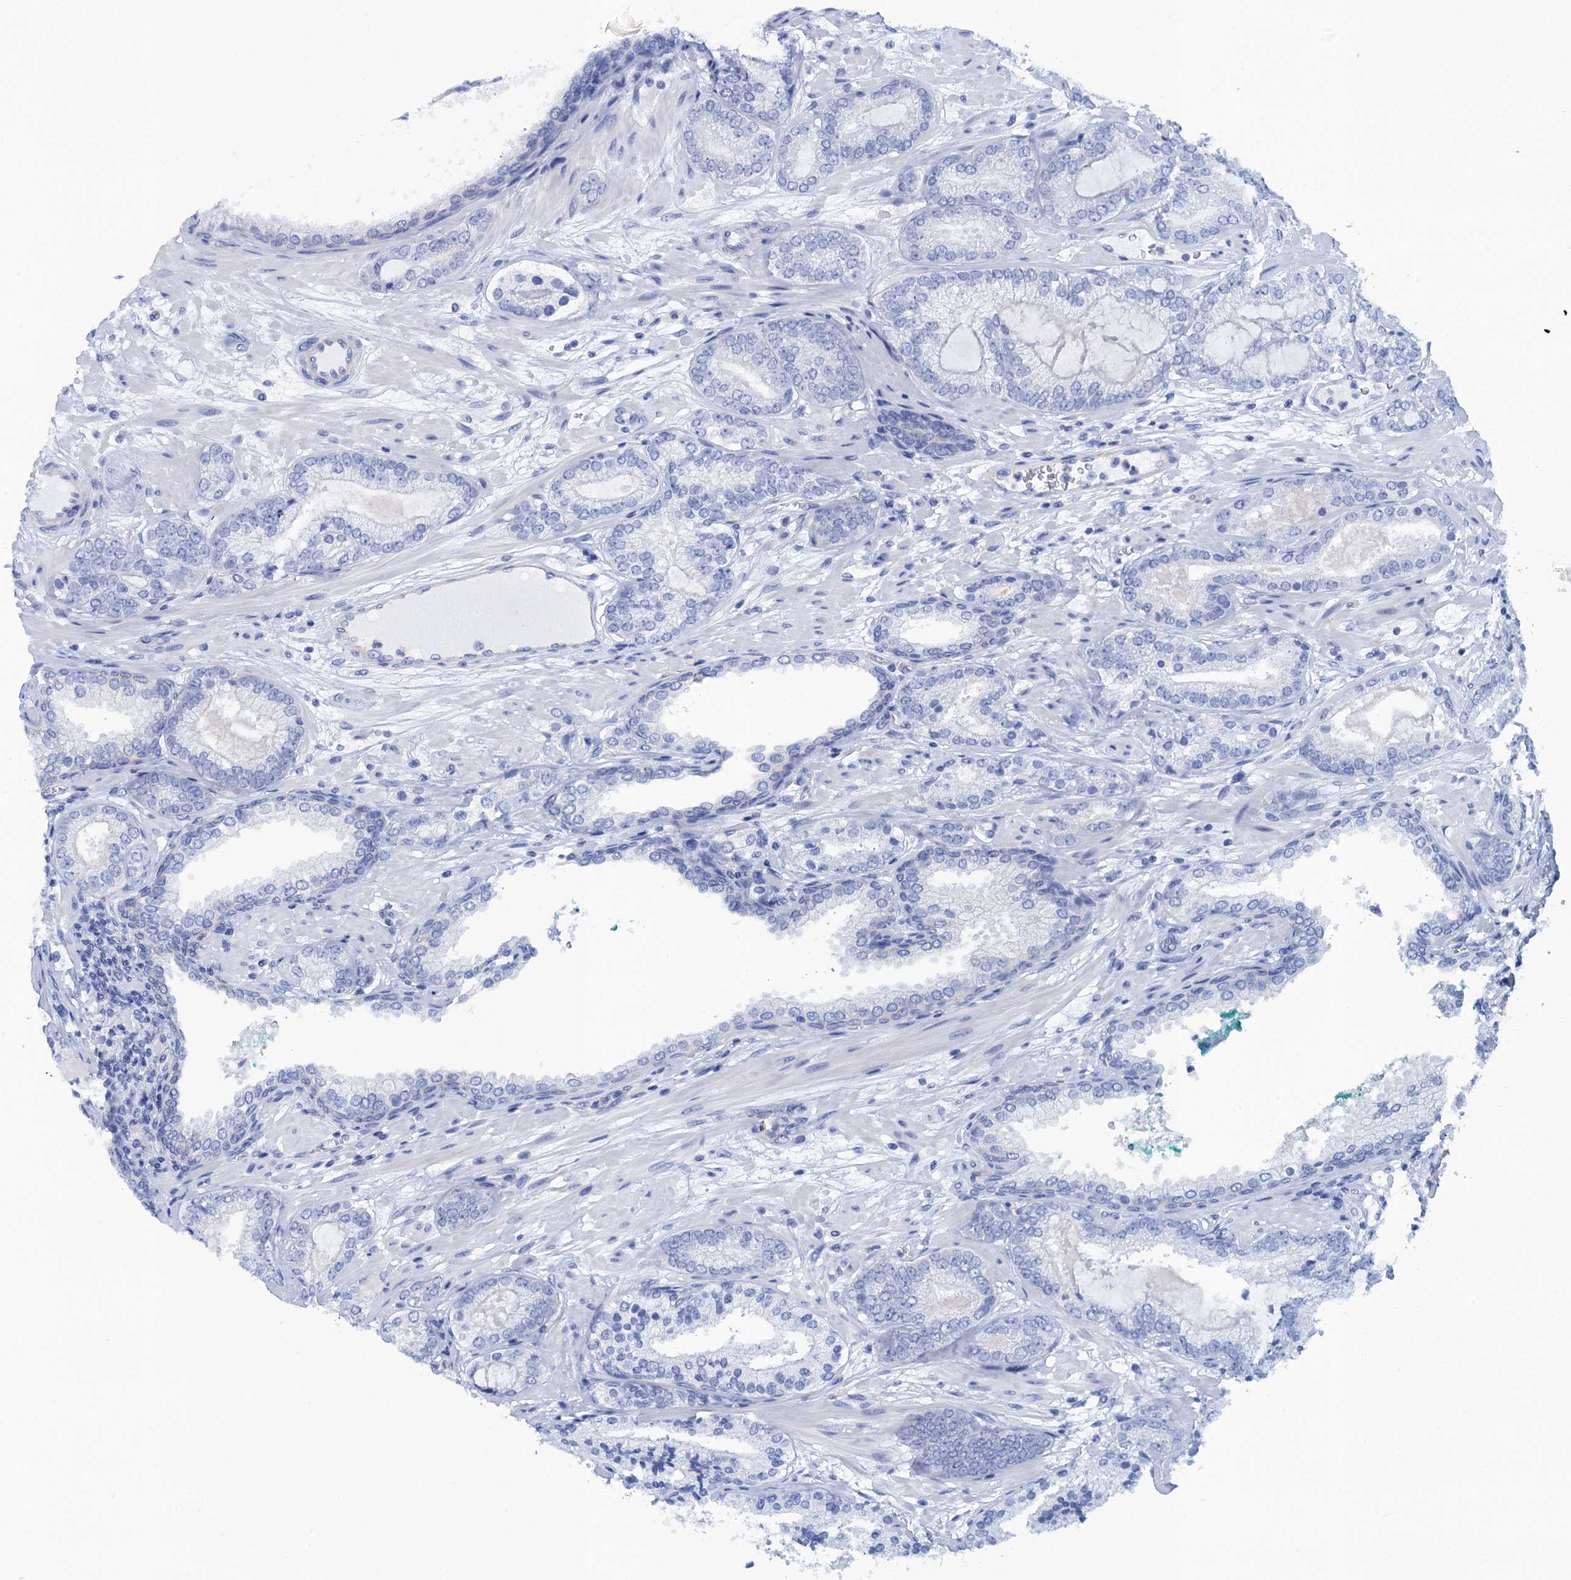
{"staining": {"intensity": "negative", "quantity": "none", "location": "none"}, "tissue": "prostate cancer", "cell_type": "Tumor cells", "image_type": "cancer", "snomed": [{"axis": "morphology", "description": "Adenocarcinoma, High grade"}, {"axis": "topography", "description": "Prostate"}], "caption": "Immunohistochemistry (IHC) of human prostate cancer exhibits no staining in tumor cells. (DAB (3,3'-diaminobenzidine) IHC with hematoxylin counter stain).", "gene": "CALML5", "patient": {"sex": "male", "age": 60}}